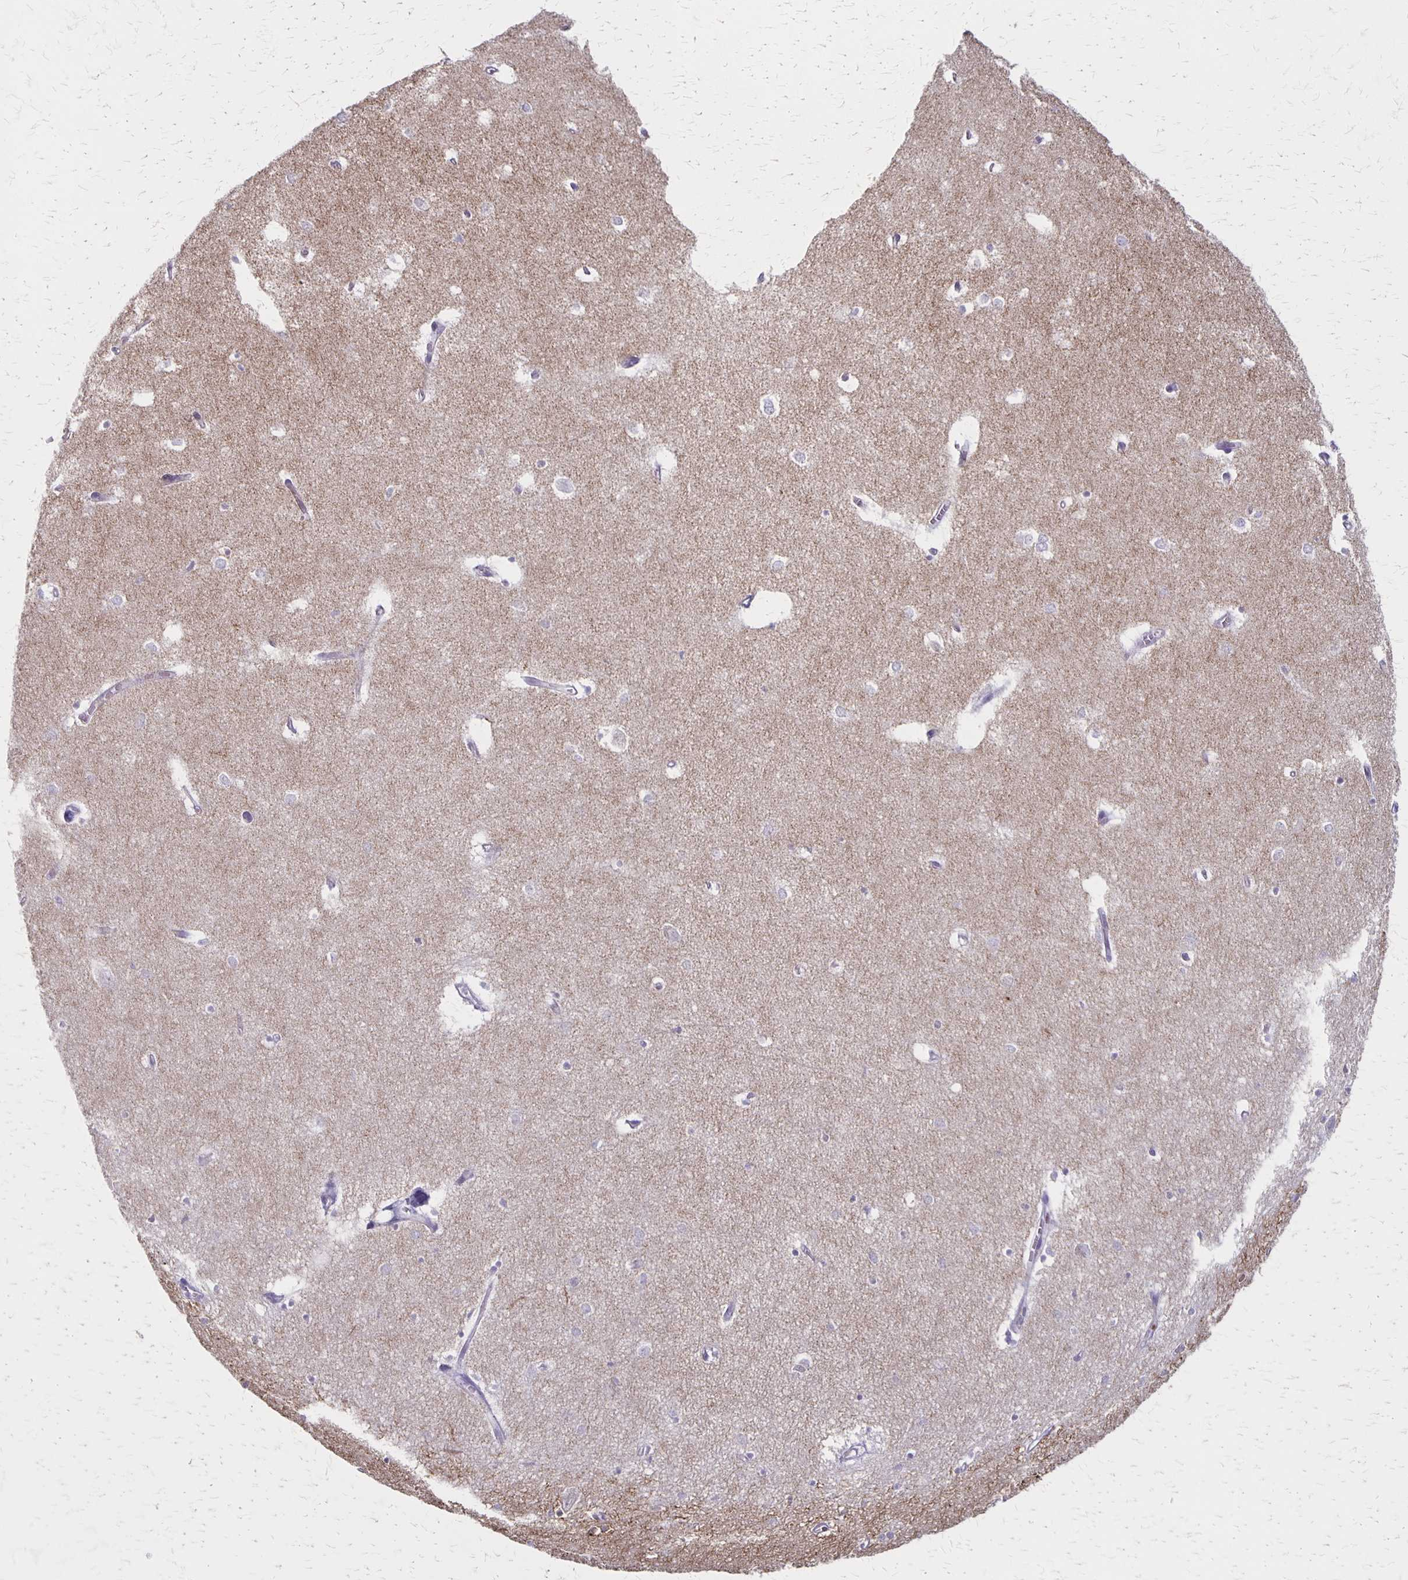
{"staining": {"intensity": "negative", "quantity": "none", "location": "none"}, "tissue": "hippocampus", "cell_type": "Glial cells", "image_type": "normal", "snomed": [{"axis": "morphology", "description": "Normal tissue, NOS"}, {"axis": "topography", "description": "Hippocampus"}], "caption": "IHC histopathology image of benign hippocampus: human hippocampus stained with DAB (3,3'-diaminobenzidine) demonstrates no significant protein positivity in glial cells. (DAB IHC visualized using brightfield microscopy, high magnification).", "gene": "HOMER1", "patient": {"sex": "female", "age": 64}}